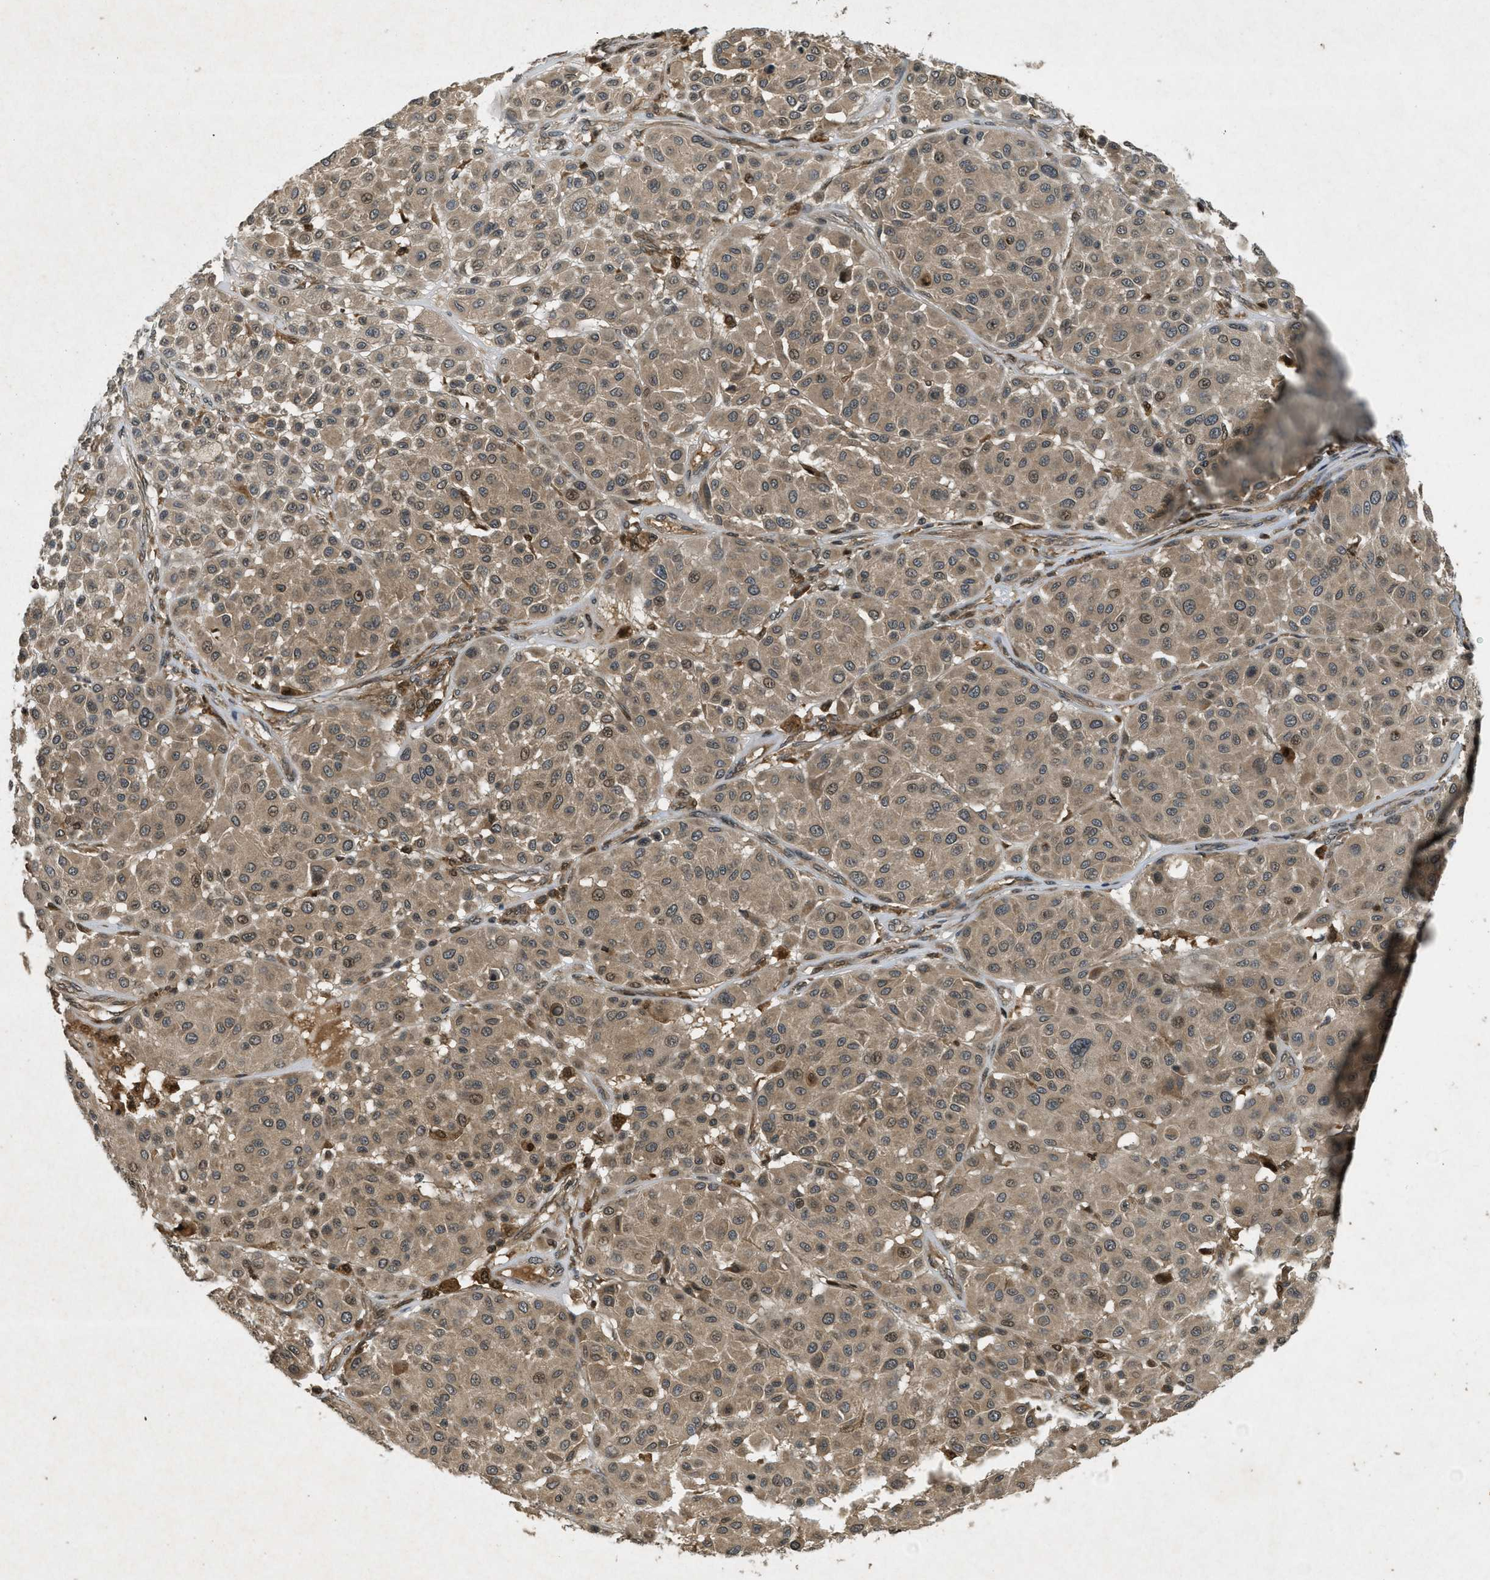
{"staining": {"intensity": "moderate", "quantity": ">75%", "location": "cytoplasmic/membranous"}, "tissue": "melanoma", "cell_type": "Tumor cells", "image_type": "cancer", "snomed": [{"axis": "morphology", "description": "Malignant melanoma, Metastatic site"}, {"axis": "topography", "description": "Soft tissue"}], "caption": "The immunohistochemical stain shows moderate cytoplasmic/membranous staining in tumor cells of melanoma tissue. The protein is stained brown, and the nuclei are stained in blue (DAB (3,3'-diaminobenzidine) IHC with brightfield microscopy, high magnification).", "gene": "ATG7", "patient": {"sex": "male", "age": 41}}